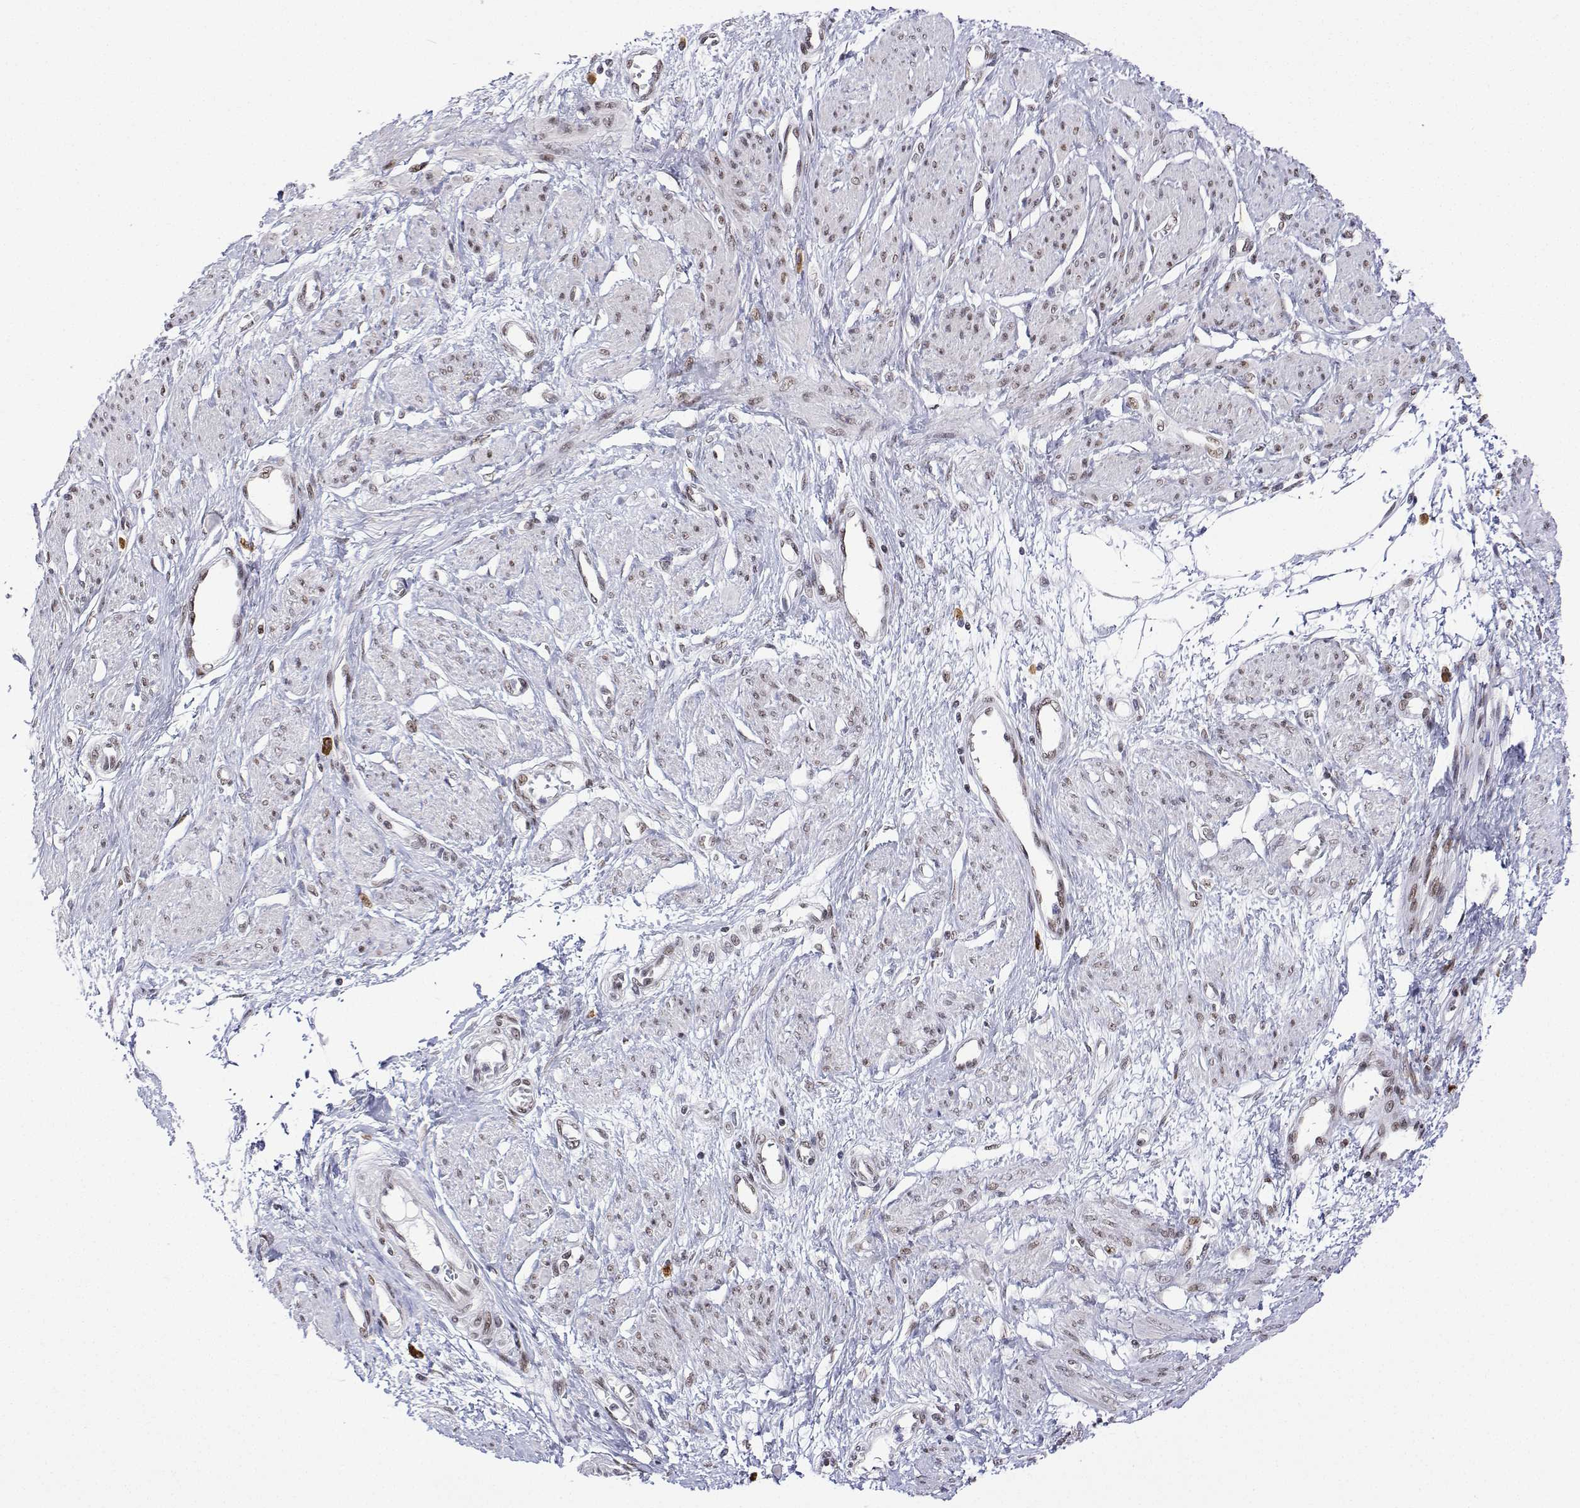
{"staining": {"intensity": "moderate", "quantity": "25%-75%", "location": "nuclear"}, "tissue": "smooth muscle", "cell_type": "Smooth muscle cells", "image_type": "normal", "snomed": [{"axis": "morphology", "description": "Normal tissue, NOS"}, {"axis": "topography", "description": "Smooth muscle"}, {"axis": "topography", "description": "Uterus"}], "caption": "Protein analysis of benign smooth muscle displays moderate nuclear staining in about 25%-75% of smooth muscle cells.", "gene": "XPC", "patient": {"sex": "female", "age": 39}}